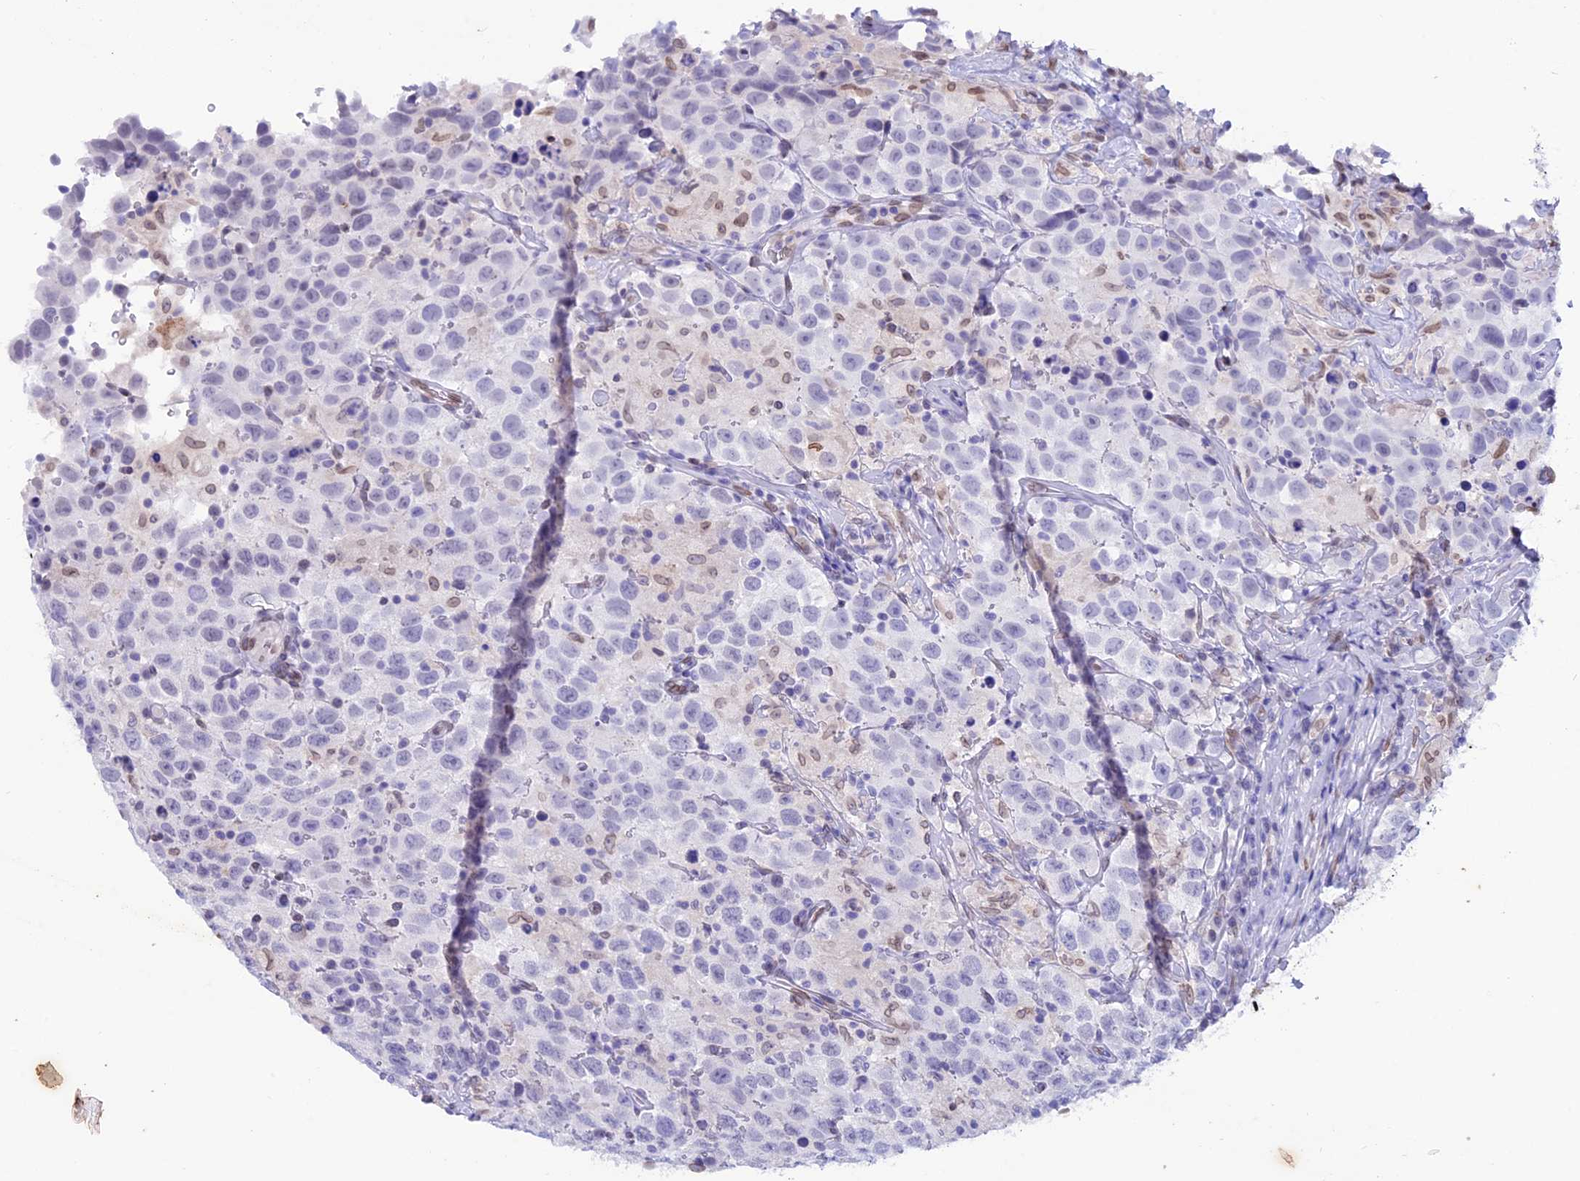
{"staining": {"intensity": "negative", "quantity": "none", "location": "none"}, "tissue": "testis cancer", "cell_type": "Tumor cells", "image_type": "cancer", "snomed": [{"axis": "morphology", "description": "Seminoma, NOS"}, {"axis": "topography", "description": "Testis"}], "caption": "Tumor cells are negative for protein expression in human testis cancer (seminoma).", "gene": "TMPRSS7", "patient": {"sex": "male", "age": 41}}